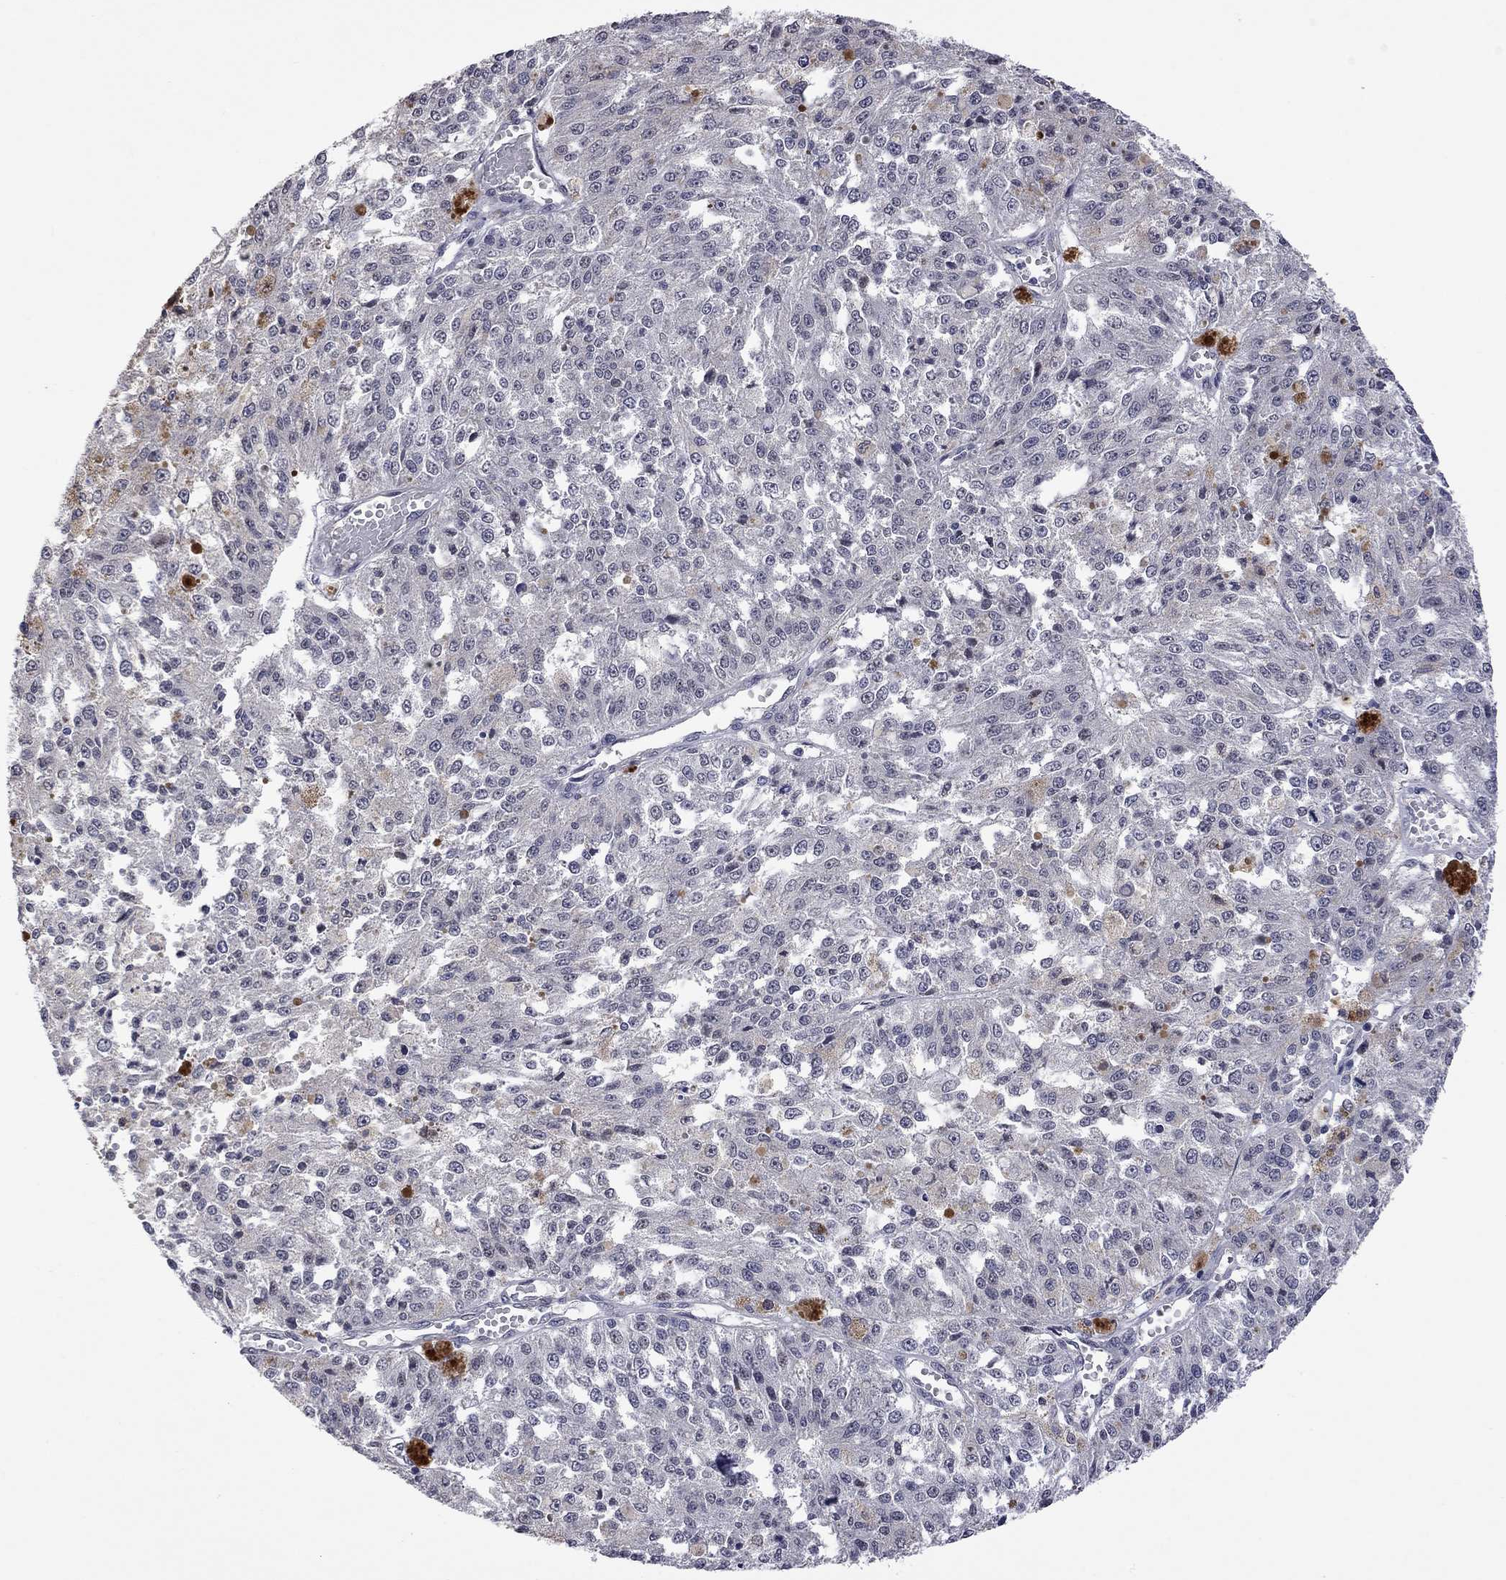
{"staining": {"intensity": "negative", "quantity": "none", "location": "none"}, "tissue": "melanoma", "cell_type": "Tumor cells", "image_type": "cancer", "snomed": [{"axis": "morphology", "description": "Malignant melanoma, Metastatic site"}, {"axis": "topography", "description": "Lymph node"}], "caption": "Tumor cells show no significant protein staining in malignant melanoma (metastatic site). (DAB (3,3'-diaminobenzidine) IHC, high magnification).", "gene": "FABP12", "patient": {"sex": "female", "age": 64}}